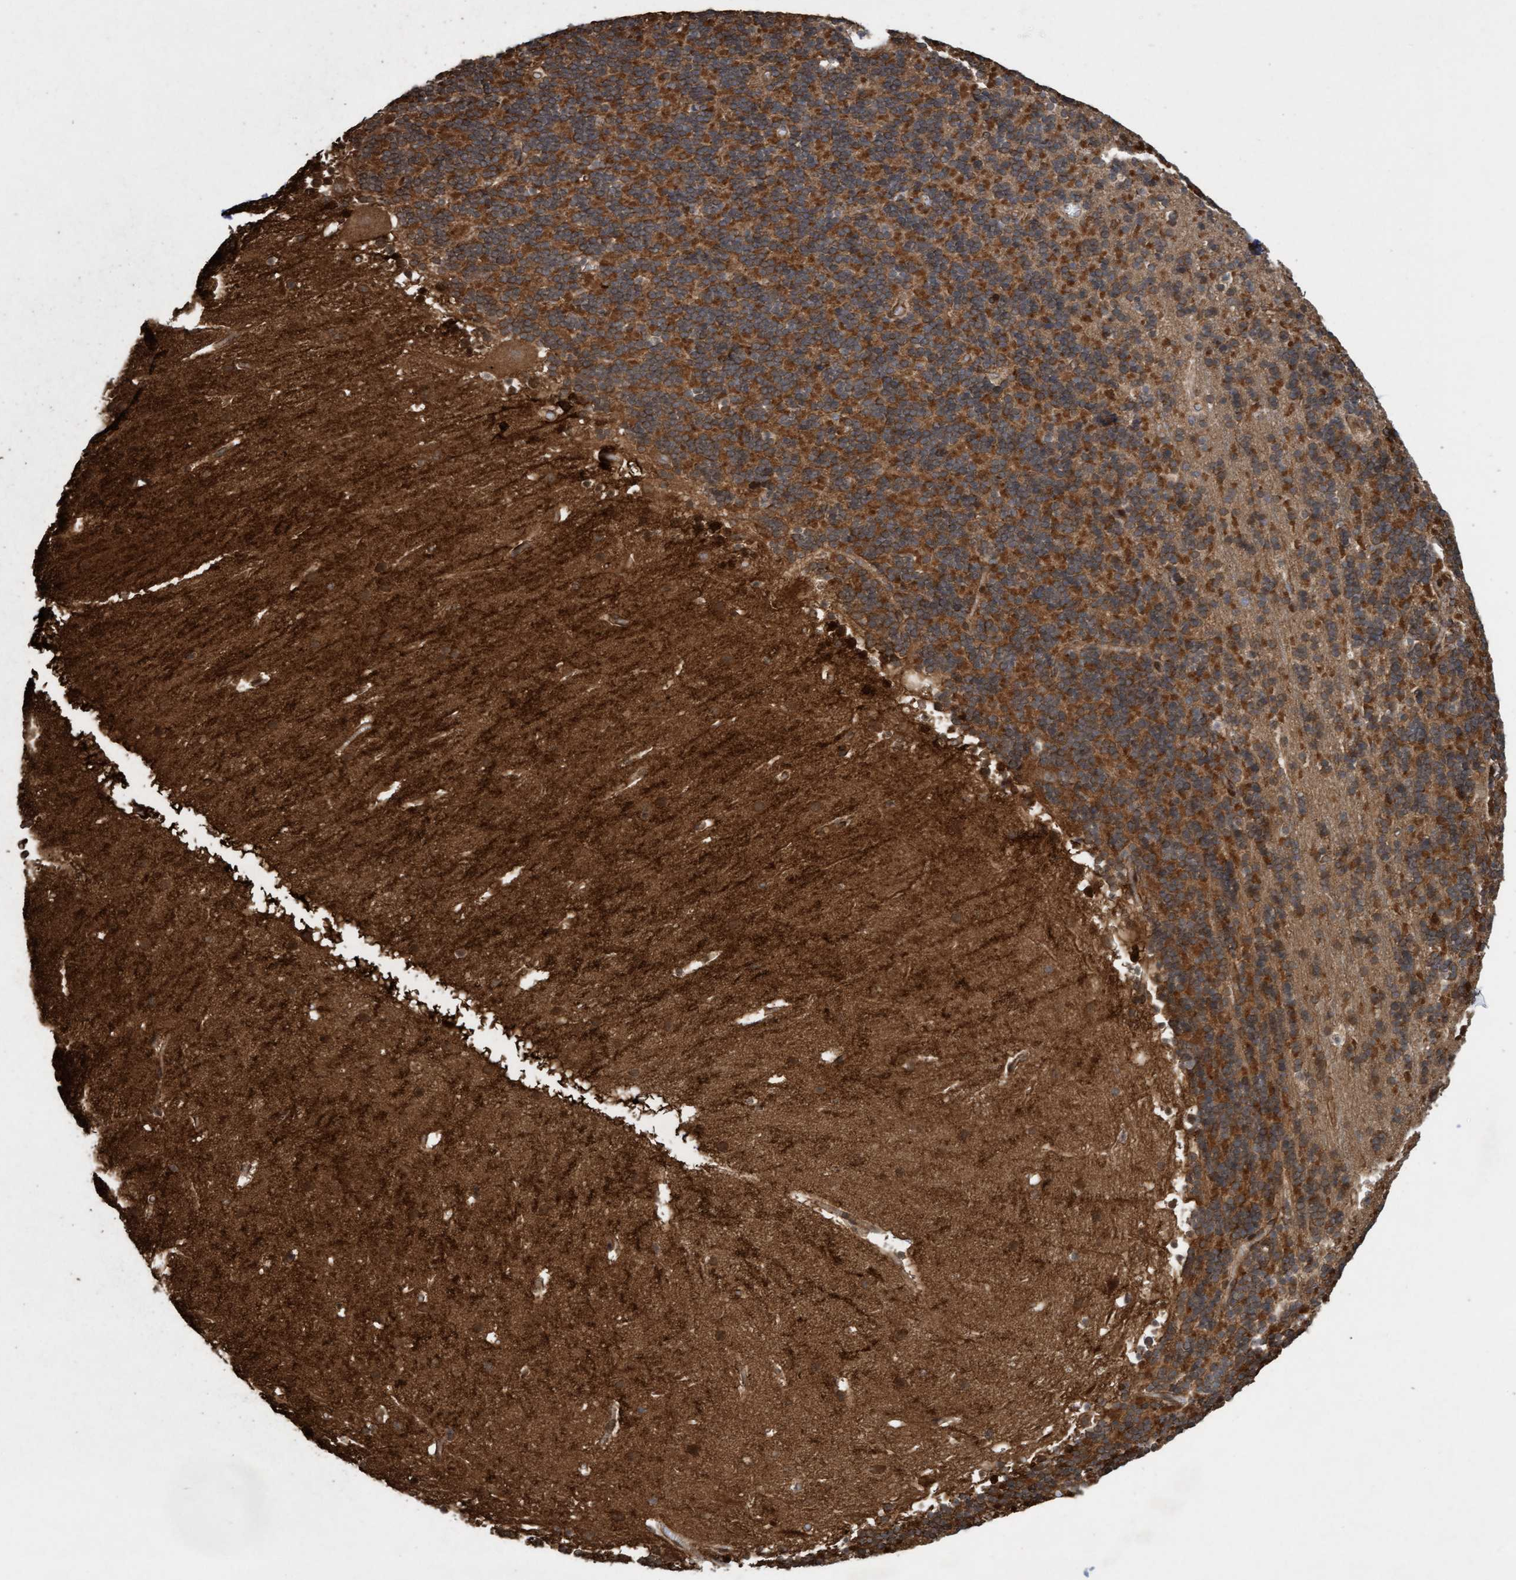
{"staining": {"intensity": "strong", "quantity": ">75%", "location": "cytoplasmic/membranous"}, "tissue": "cerebellum", "cell_type": "Cells in granular layer", "image_type": "normal", "snomed": [{"axis": "morphology", "description": "Normal tissue, NOS"}, {"axis": "topography", "description": "Cerebellum"}], "caption": "The micrograph displays staining of normal cerebellum, revealing strong cytoplasmic/membranous protein expression (brown color) within cells in granular layer.", "gene": "CDC42EP4", "patient": {"sex": "male", "age": 45}}